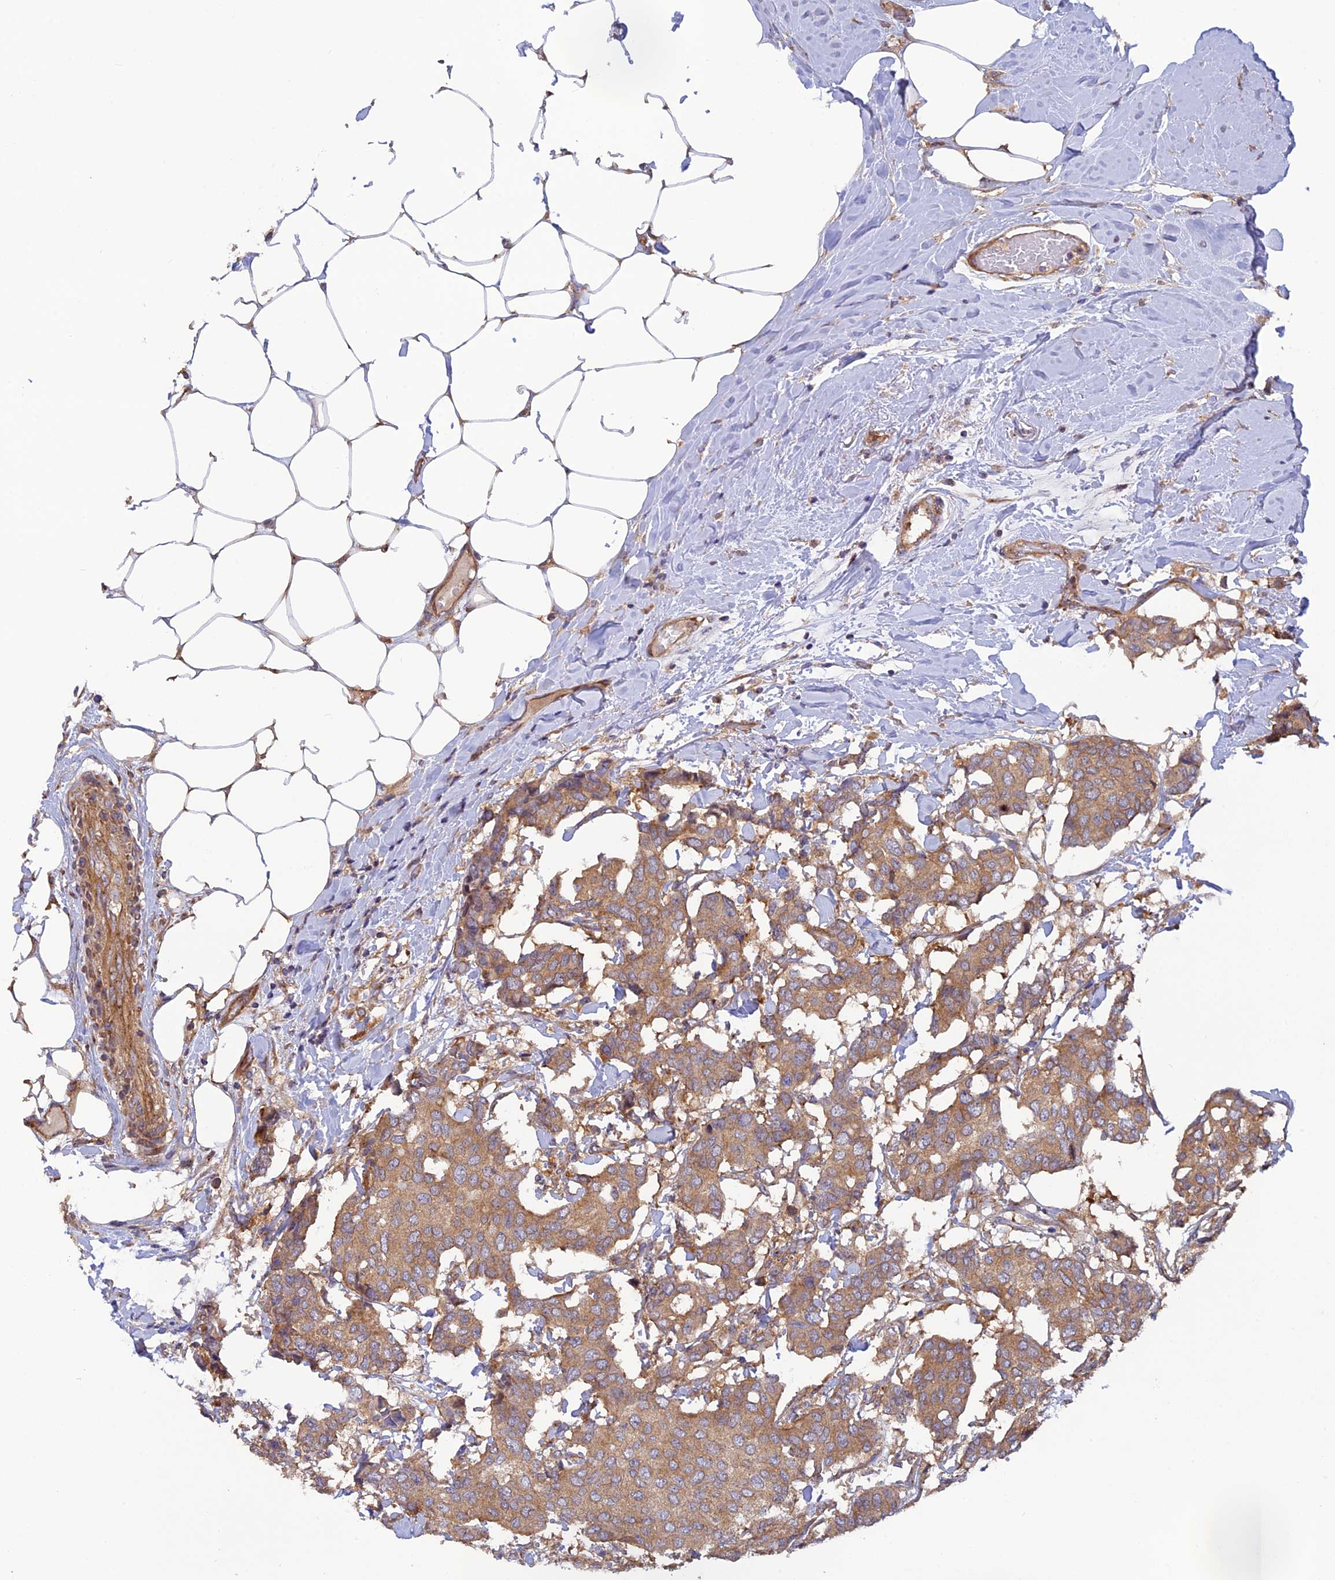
{"staining": {"intensity": "moderate", "quantity": ">75%", "location": "cytoplasmic/membranous"}, "tissue": "breast cancer", "cell_type": "Tumor cells", "image_type": "cancer", "snomed": [{"axis": "morphology", "description": "Duct carcinoma"}, {"axis": "topography", "description": "Breast"}], "caption": "The immunohistochemical stain highlights moderate cytoplasmic/membranous staining in tumor cells of breast invasive ductal carcinoma tissue. (DAB (3,3'-diaminobenzidine) = brown stain, brightfield microscopy at high magnification).", "gene": "ADAMTS15", "patient": {"sex": "female", "age": 75}}